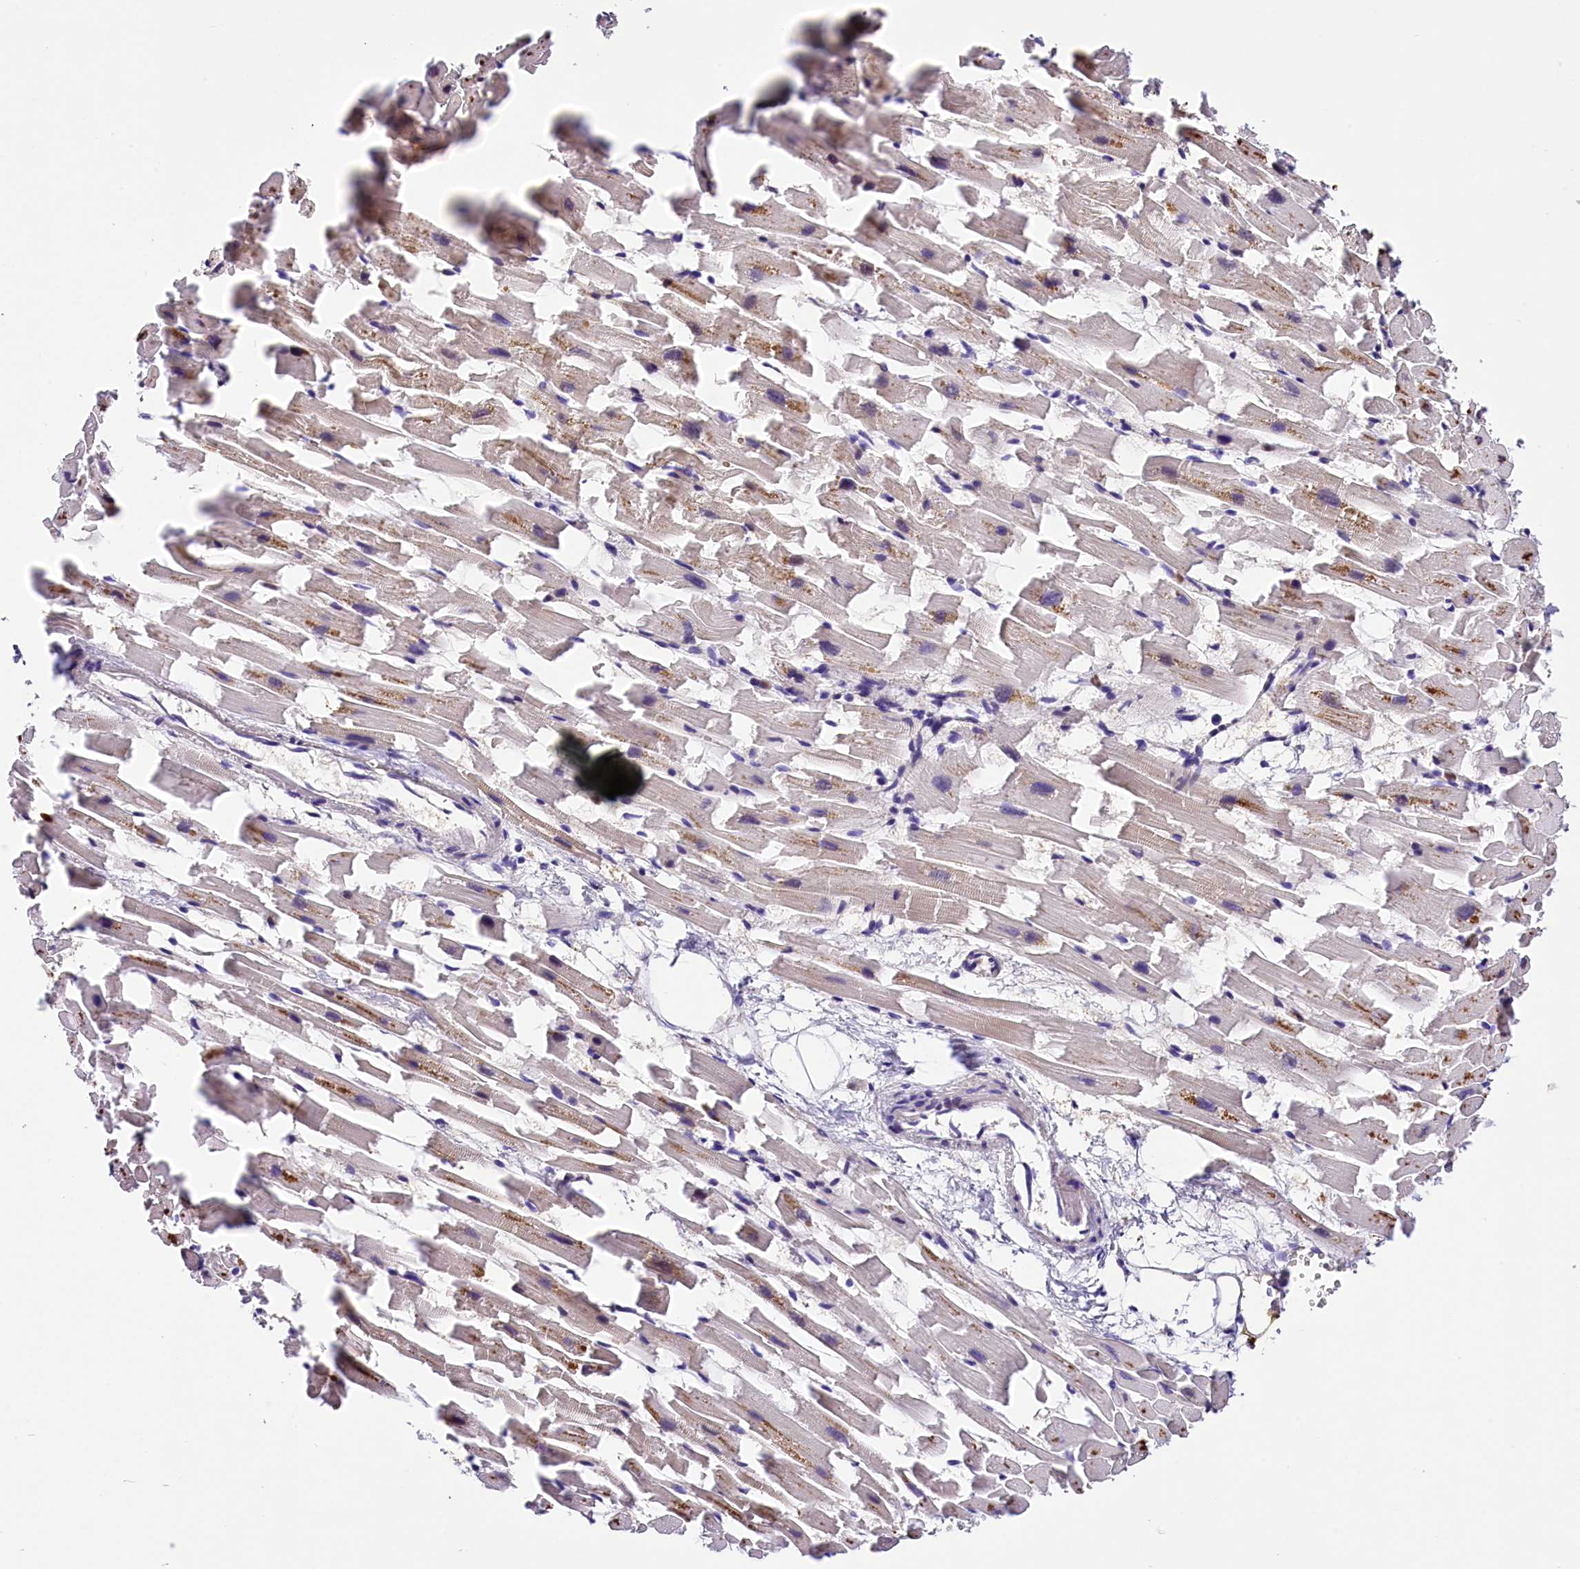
{"staining": {"intensity": "weak", "quantity": "25%-75%", "location": "cytoplasmic/membranous"}, "tissue": "heart muscle", "cell_type": "Cardiomyocytes", "image_type": "normal", "snomed": [{"axis": "morphology", "description": "Normal tissue, NOS"}, {"axis": "topography", "description": "Heart"}], "caption": "Protein analysis of benign heart muscle reveals weak cytoplasmic/membranous positivity in about 25%-75% of cardiomyocytes. (brown staining indicates protein expression, while blue staining denotes nuclei).", "gene": "ARMC6", "patient": {"sex": "female", "age": 64}}